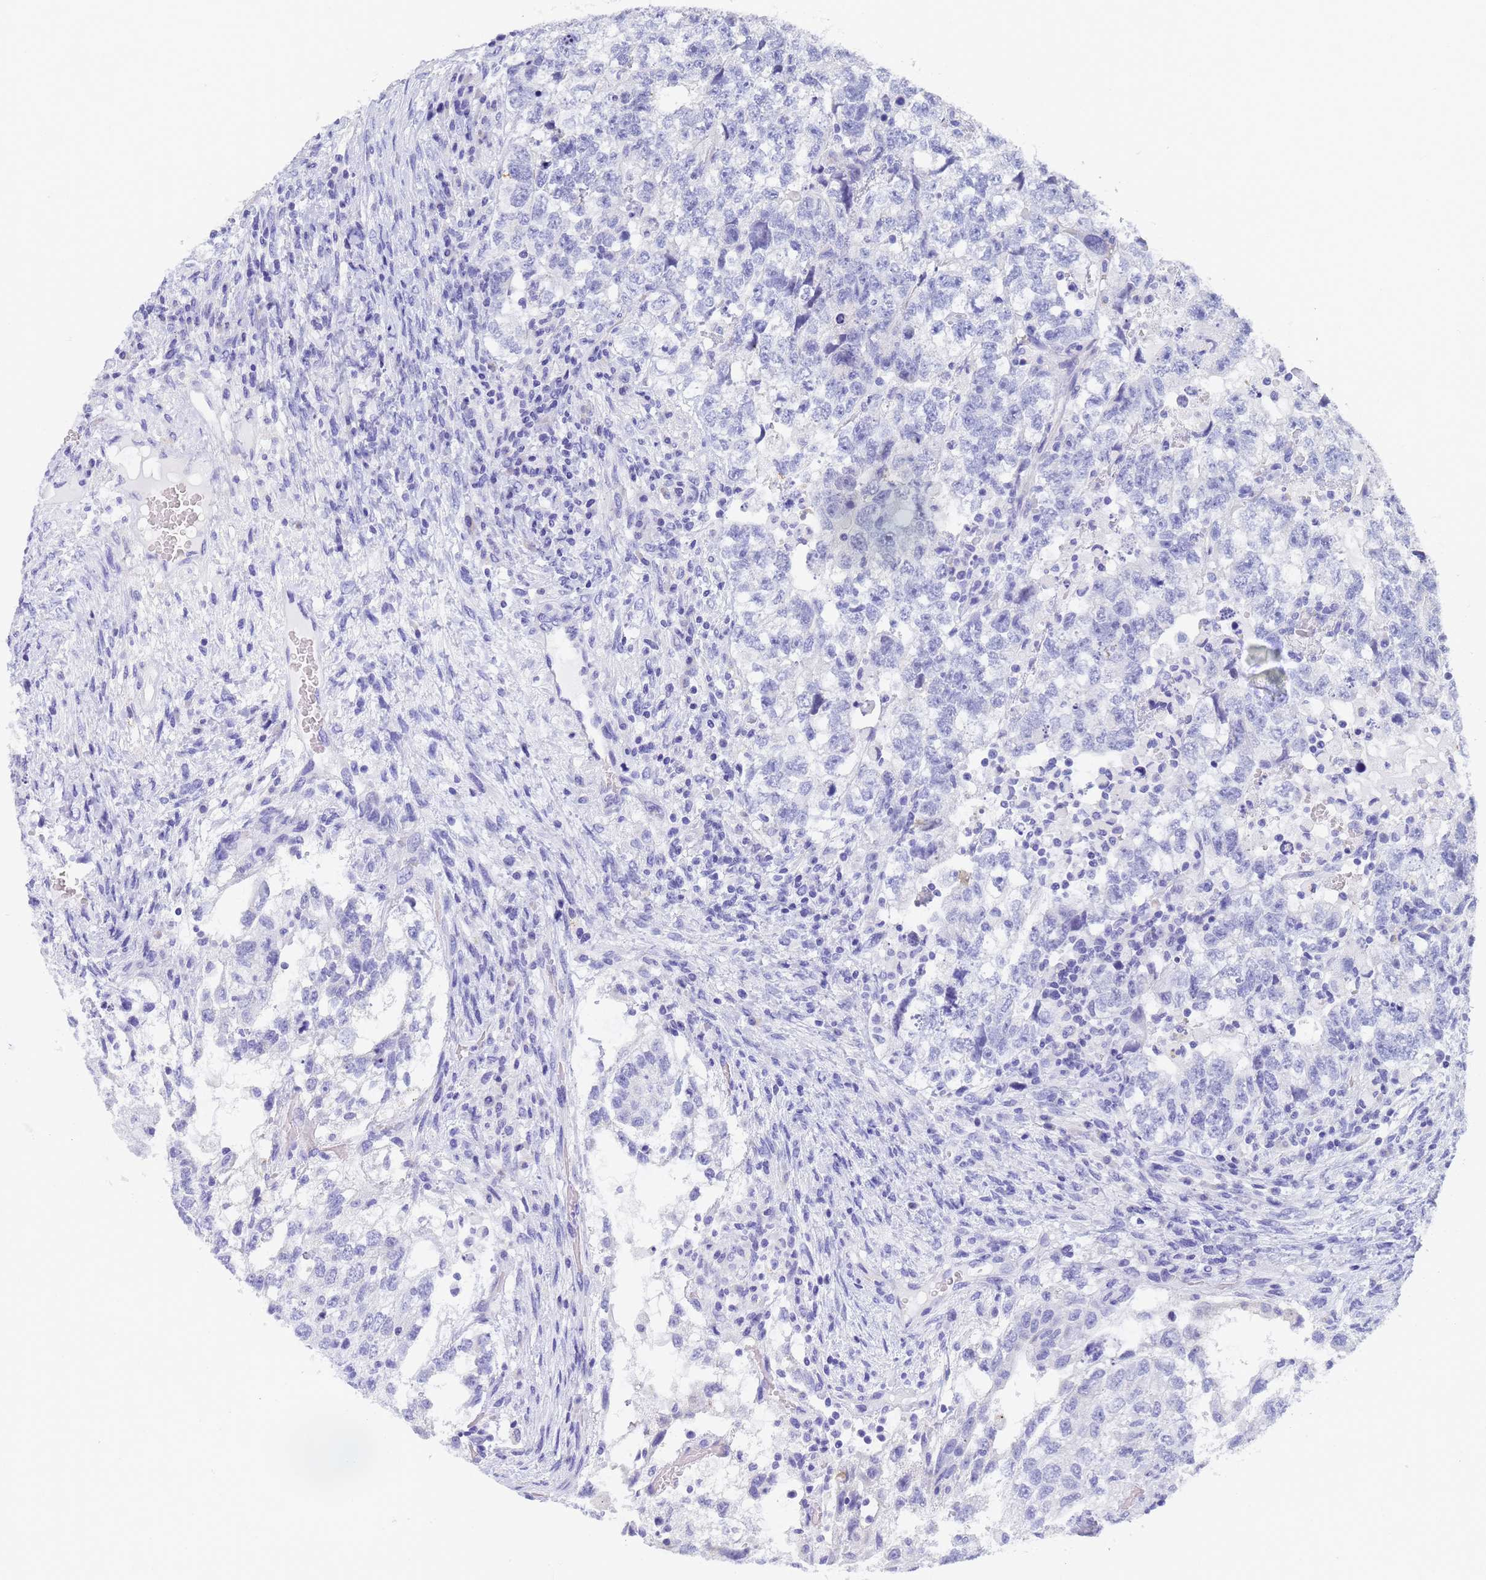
{"staining": {"intensity": "negative", "quantity": "none", "location": "none"}, "tissue": "testis cancer", "cell_type": "Tumor cells", "image_type": "cancer", "snomed": [{"axis": "morphology", "description": "Normal tissue, NOS"}, {"axis": "morphology", "description": "Carcinoma, Embryonal, NOS"}, {"axis": "topography", "description": "Testis"}], "caption": "This is a micrograph of IHC staining of testis cancer (embryonal carcinoma), which shows no expression in tumor cells.", "gene": "STATH", "patient": {"sex": "male", "age": 36}}